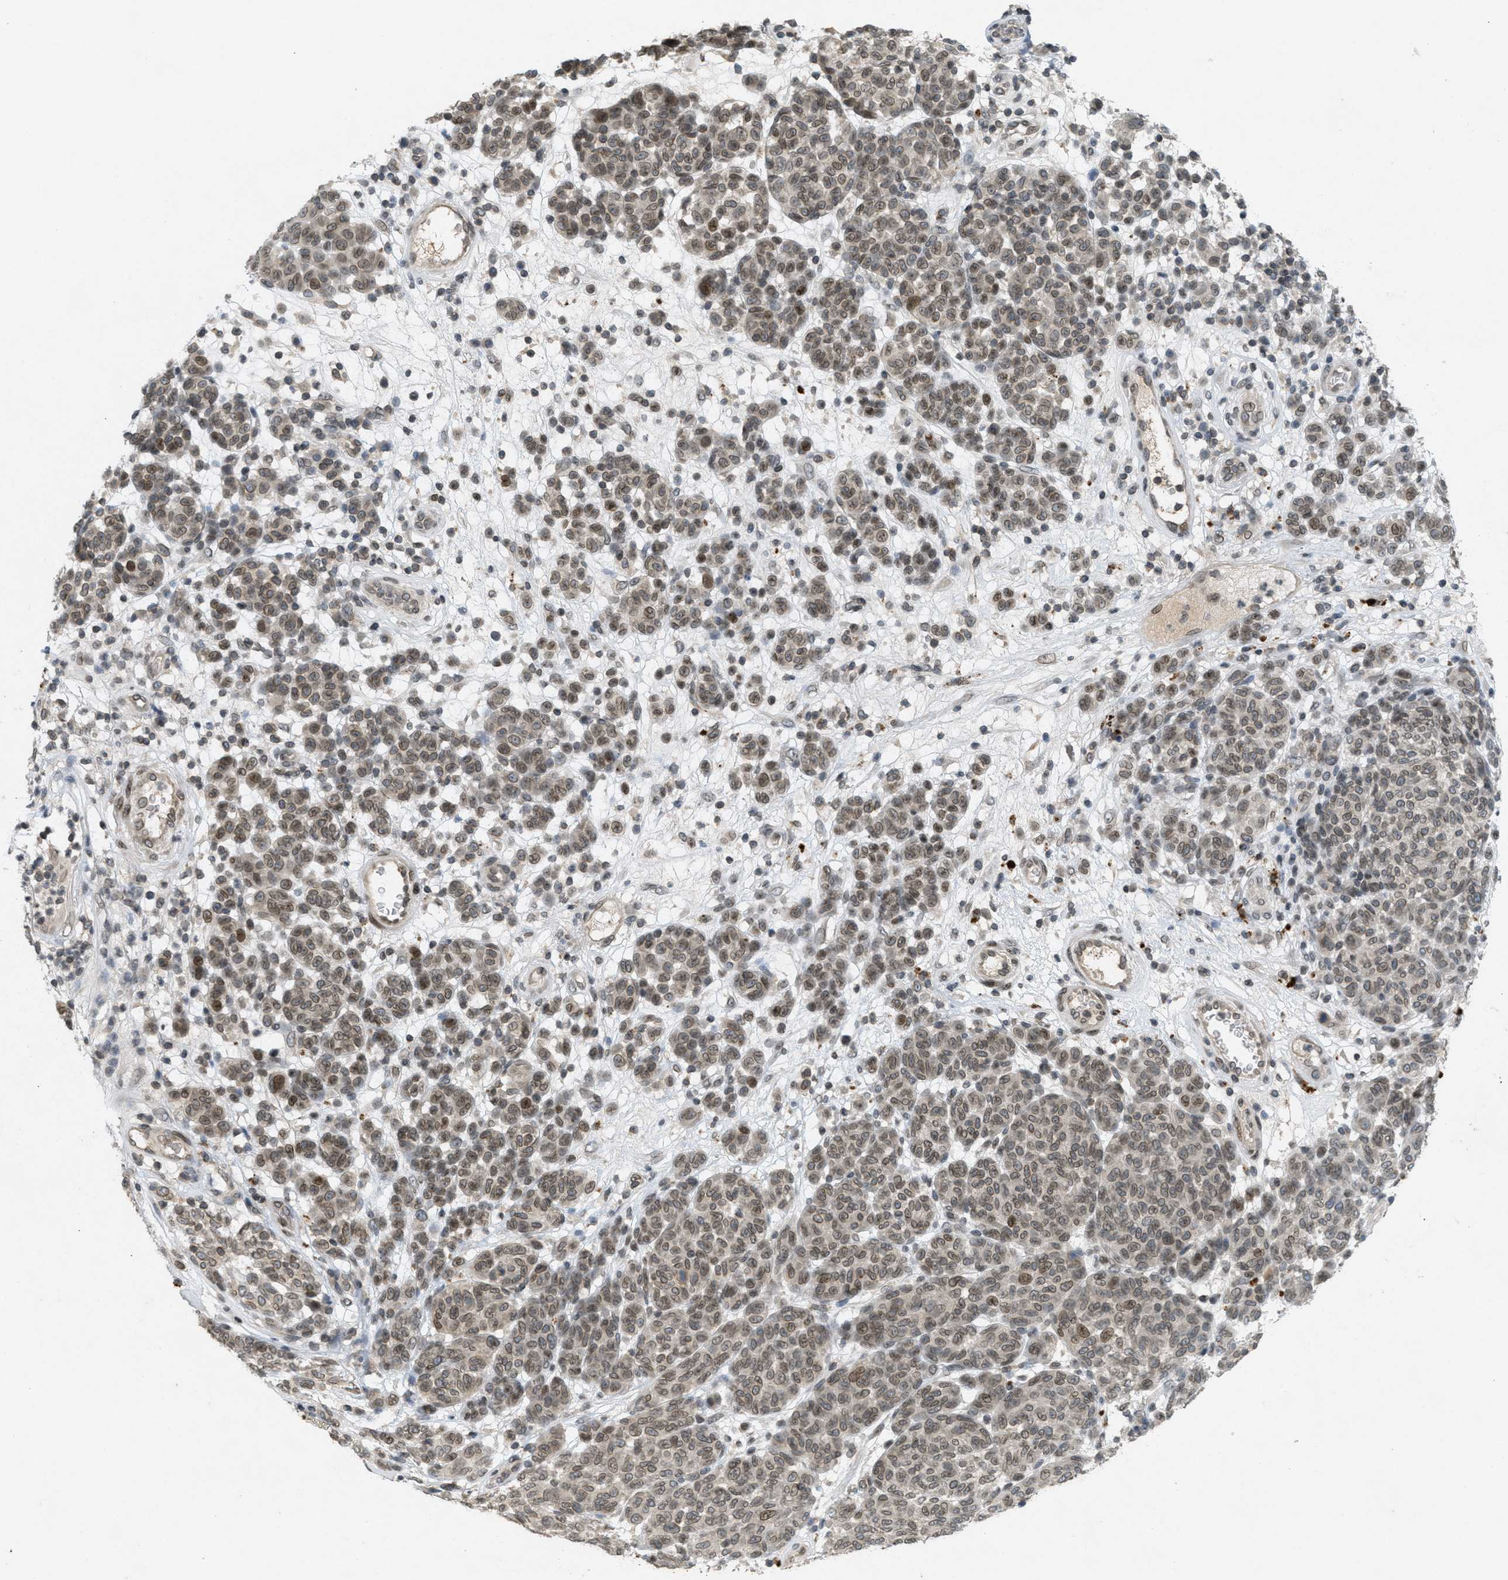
{"staining": {"intensity": "moderate", "quantity": ">75%", "location": "nuclear"}, "tissue": "melanoma", "cell_type": "Tumor cells", "image_type": "cancer", "snomed": [{"axis": "morphology", "description": "Malignant melanoma, NOS"}, {"axis": "topography", "description": "Skin"}], "caption": "Tumor cells show medium levels of moderate nuclear positivity in approximately >75% of cells in melanoma. Nuclei are stained in blue.", "gene": "ABHD6", "patient": {"sex": "male", "age": 59}}